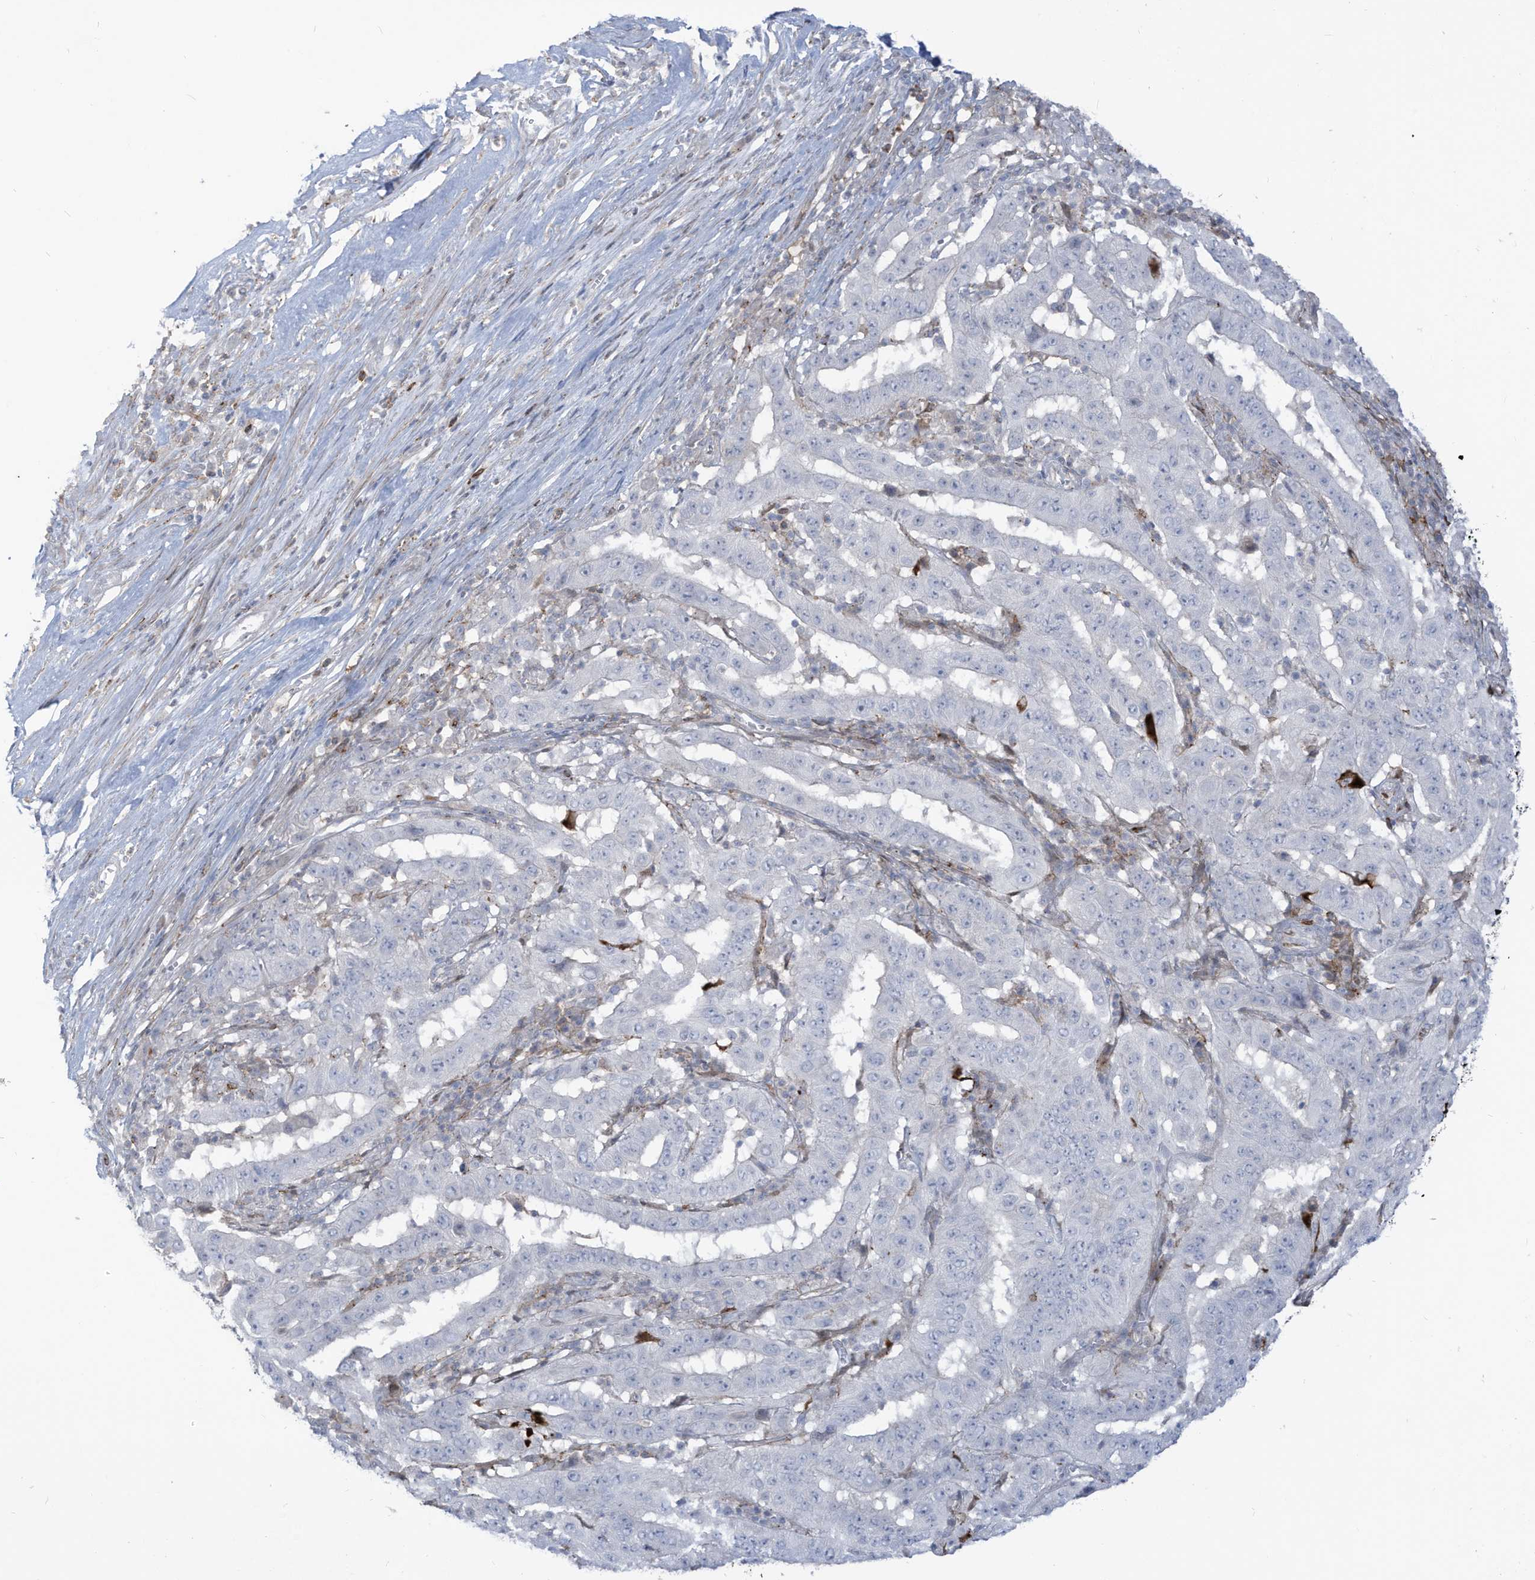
{"staining": {"intensity": "negative", "quantity": "none", "location": "none"}, "tissue": "pancreatic cancer", "cell_type": "Tumor cells", "image_type": "cancer", "snomed": [{"axis": "morphology", "description": "Adenocarcinoma, NOS"}, {"axis": "topography", "description": "Pancreas"}], "caption": "Tumor cells are negative for brown protein staining in pancreatic adenocarcinoma.", "gene": "NOTO", "patient": {"sex": "male", "age": 63}}